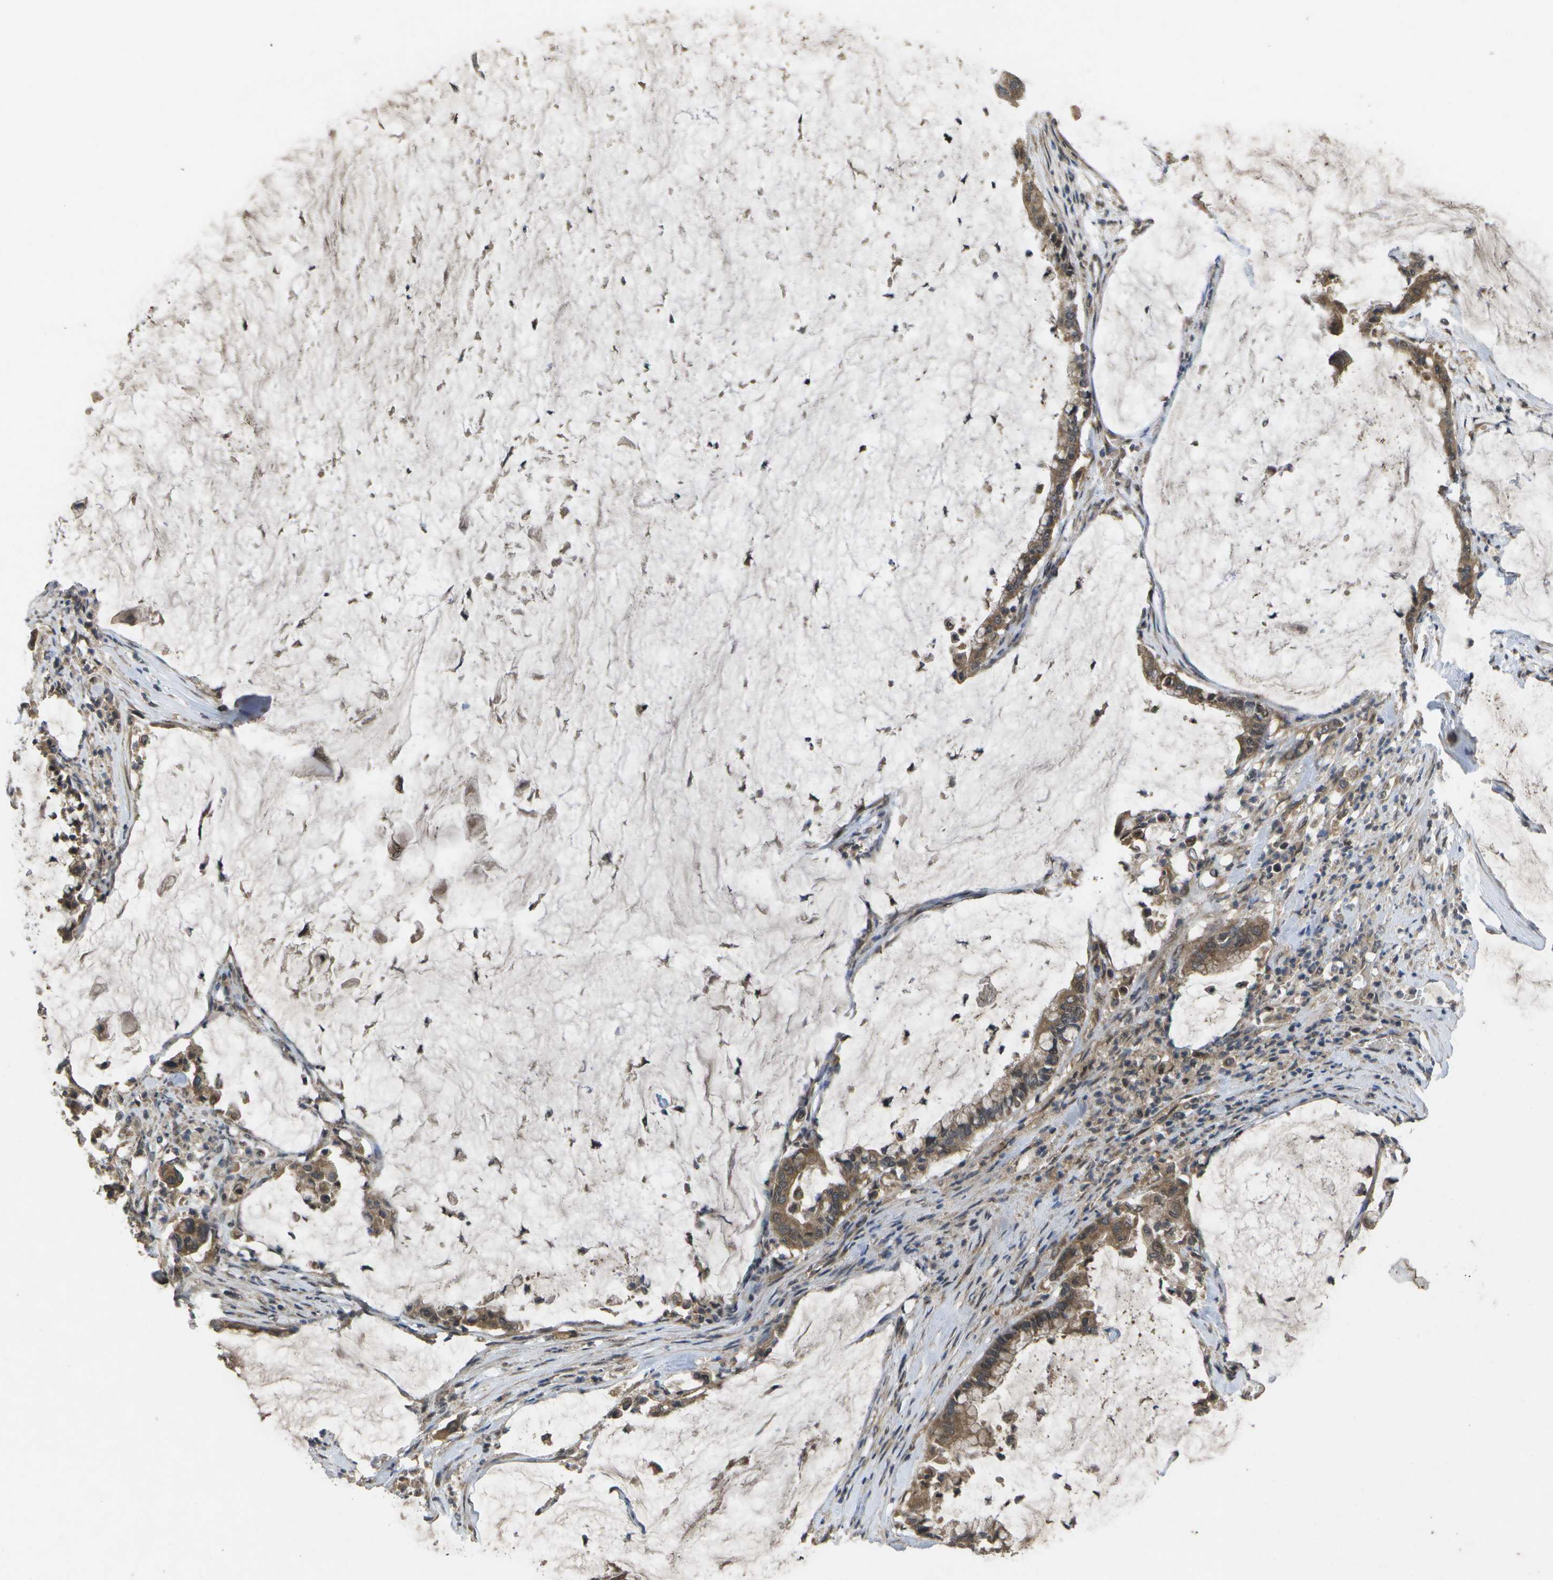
{"staining": {"intensity": "moderate", "quantity": ">75%", "location": "cytoplasmic/membranous"}, "tissue": "pancreatic cancer", "cell_type": "Tumor cells", "image_type": "cancer", "snomed": [{"axis": "morphology", "description": "Adenocarcinoma, NOS"}, {"axis": "topography", "description": "Pancreas"}], "caption": "Pancreatic cancer stained with IHC shows moderate cytoplasmic/membranous expression in approximately >75% of tumor cells.", "gene": "ALAS1", "patient": {"sex": "male", "age": 41}}